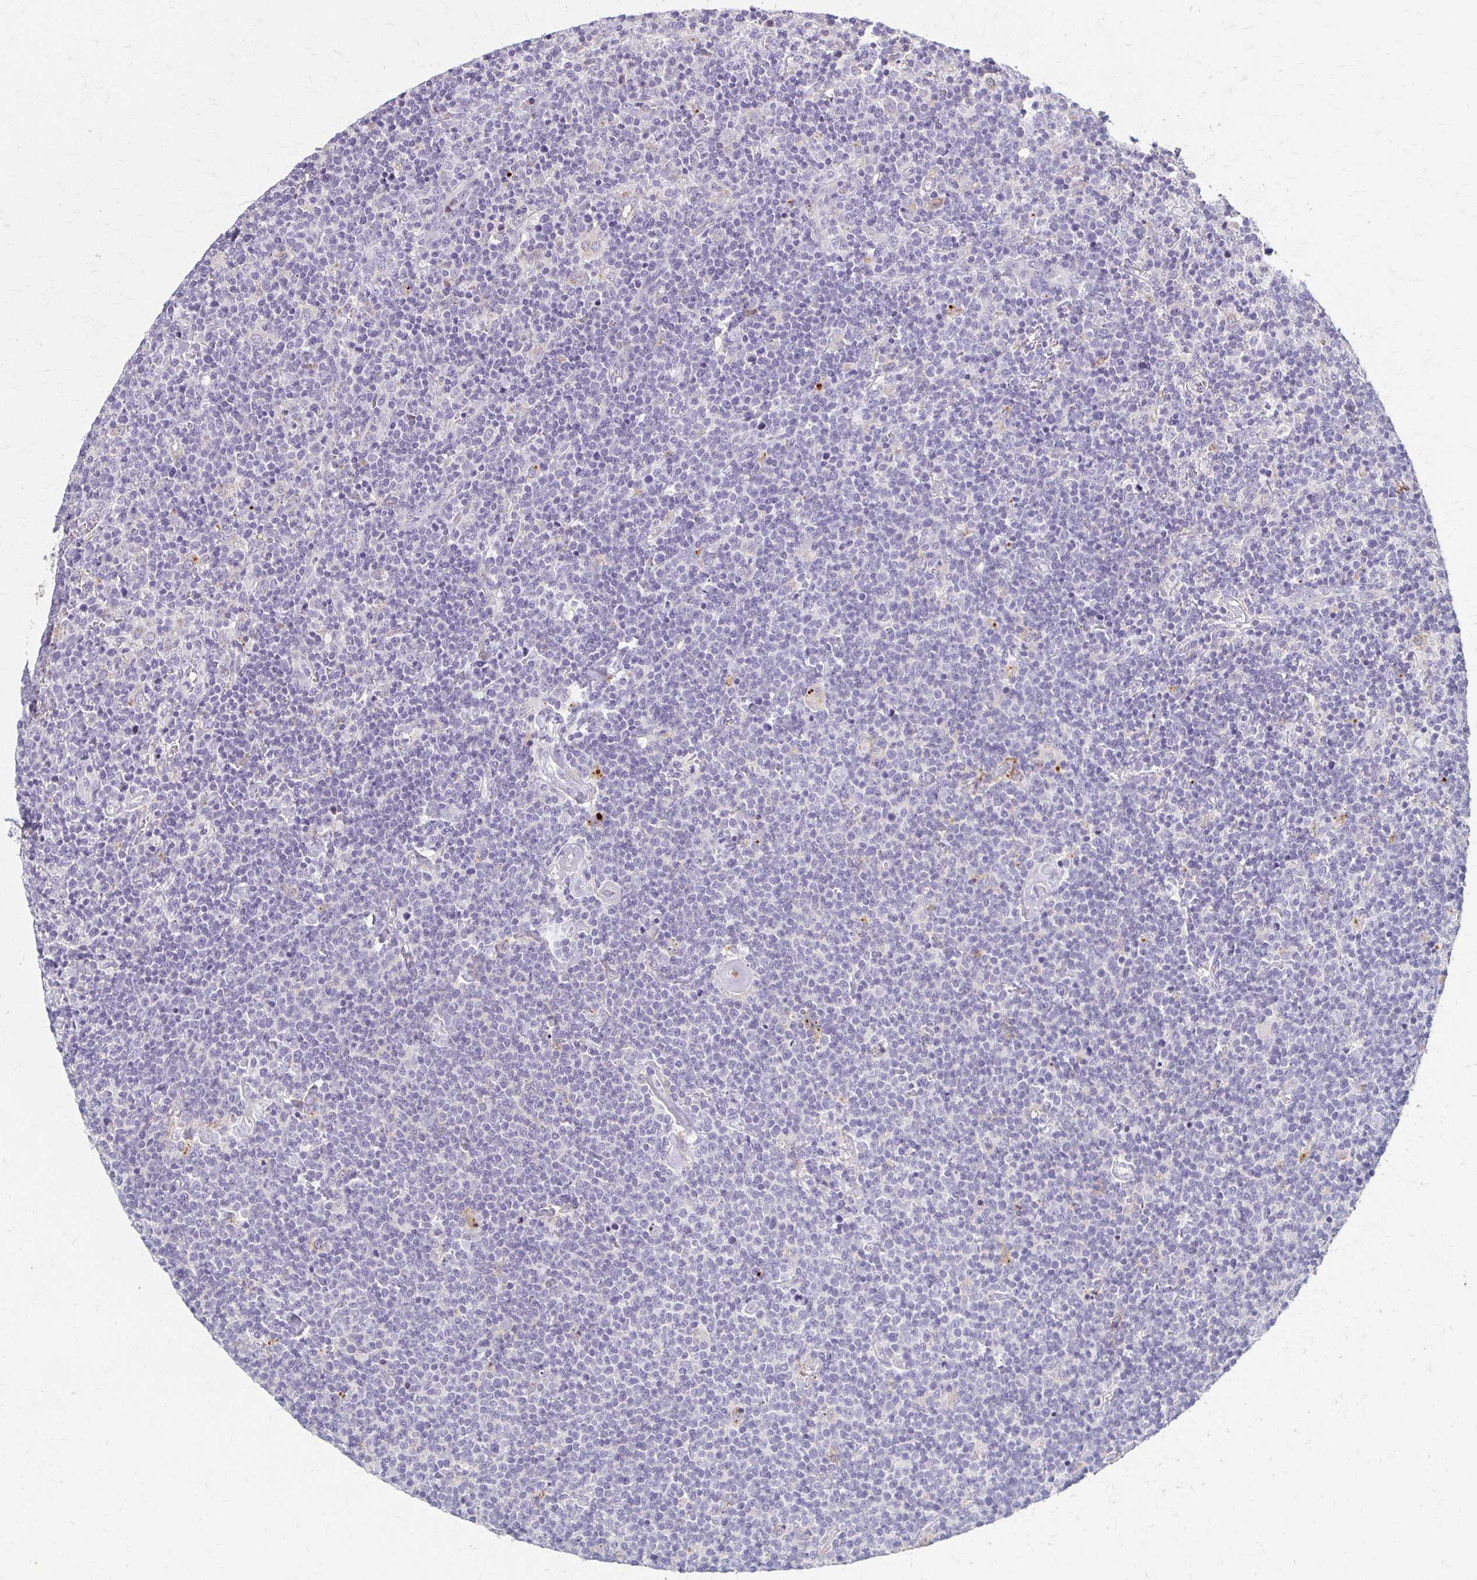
{"staining": {"intensity": "negative", "quantity": "none", "location": "none"}, "tissue": "lymphoma", "cell_type": "Tumor cells", "image_type": "cancer", "snomed": [{"axis": "morphology", "description": "Malignant lymphoma, non-Hodgkin's type, High grade"}, {"axis": "topography", "description": "Lymph node"}], "caption": "Tumor cells show no significant protein positivity in lymphoma.", "gene": "BBS12", "patient": {"sex": "male", "age": 61}}